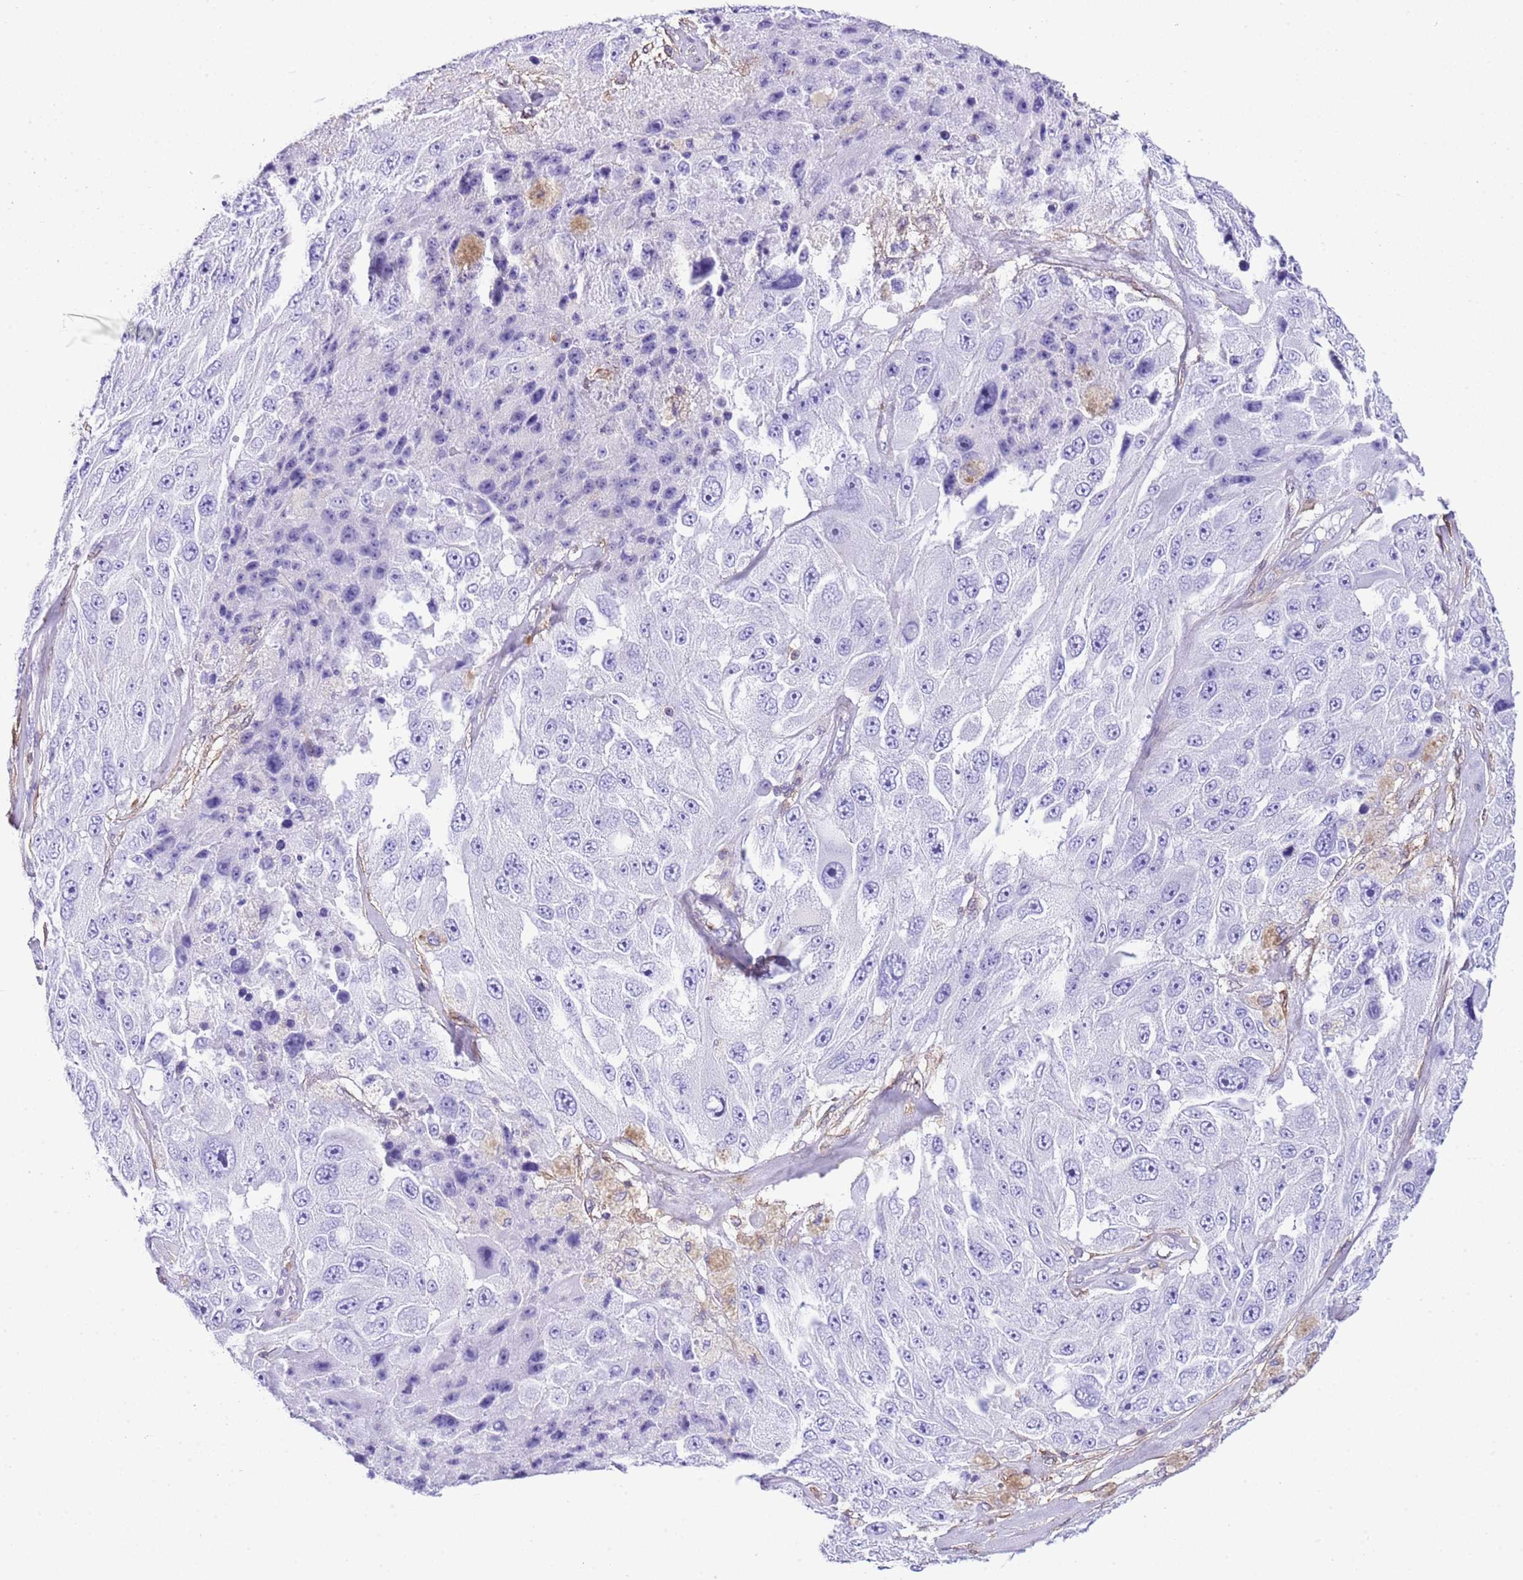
{"staining": {"intensity": "negative", "quantity": "none", "location": "none"}, "tissue": "melanoma", "cell_type": "Tumor cells", "image_type": "cancer", "snomed": [{"axis": "morphology", "description": "Malignant melanoma, Metastatic site"}, {"axis": "topography", "description": "Lymph node"}], "caption": "An IHC image of malignant melanoma (metastatic site) is shown. There is no staining in tumor cells of malignant melanoma (metastatic site).", "gene": "CNN2", "patient": {"sex": "male", "age": 62}}